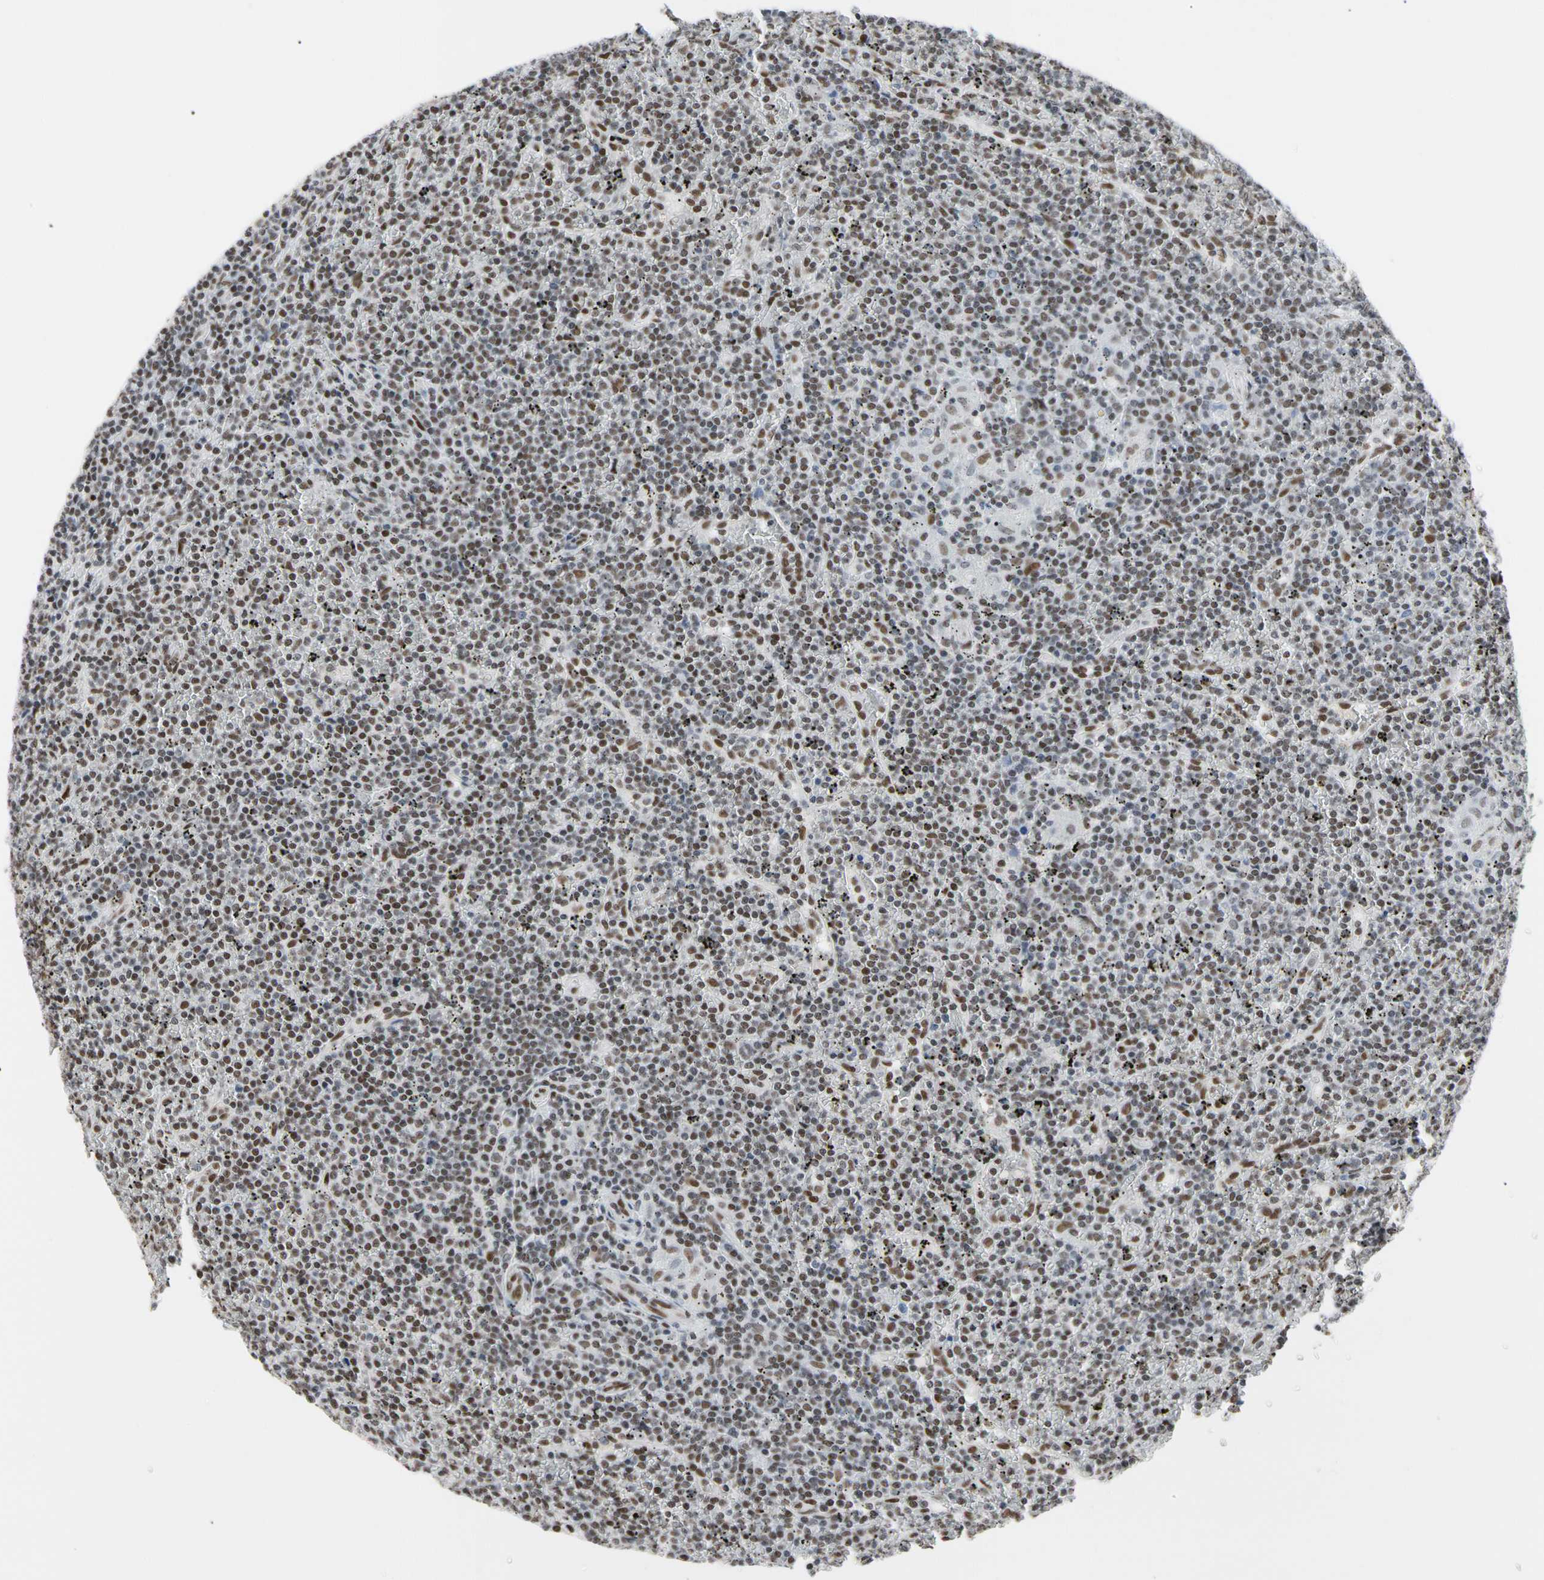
{"staining": {"intensity": "moderate", "quantity": ">75%", "location": "nuclear"}, "tissue": "lymphoma", "cell_type": "Tumor cells", "image_type": "cancer", "snomed": [{"axis": "morphology", "description": "Malignant lymphoma, non-Hodgkin's type, Low grade"}, {"axis": "topography", "description": "Spleen"}], "caption": "This histopathology image displays IHC staining of malignant lymphoma, non-Hodgkin's type (low-grade), with medium moderate nuclear expression in about >75% of tumor cells.", "gene": "FAM98B", "patient": {"sex": "female", "age": 19}}